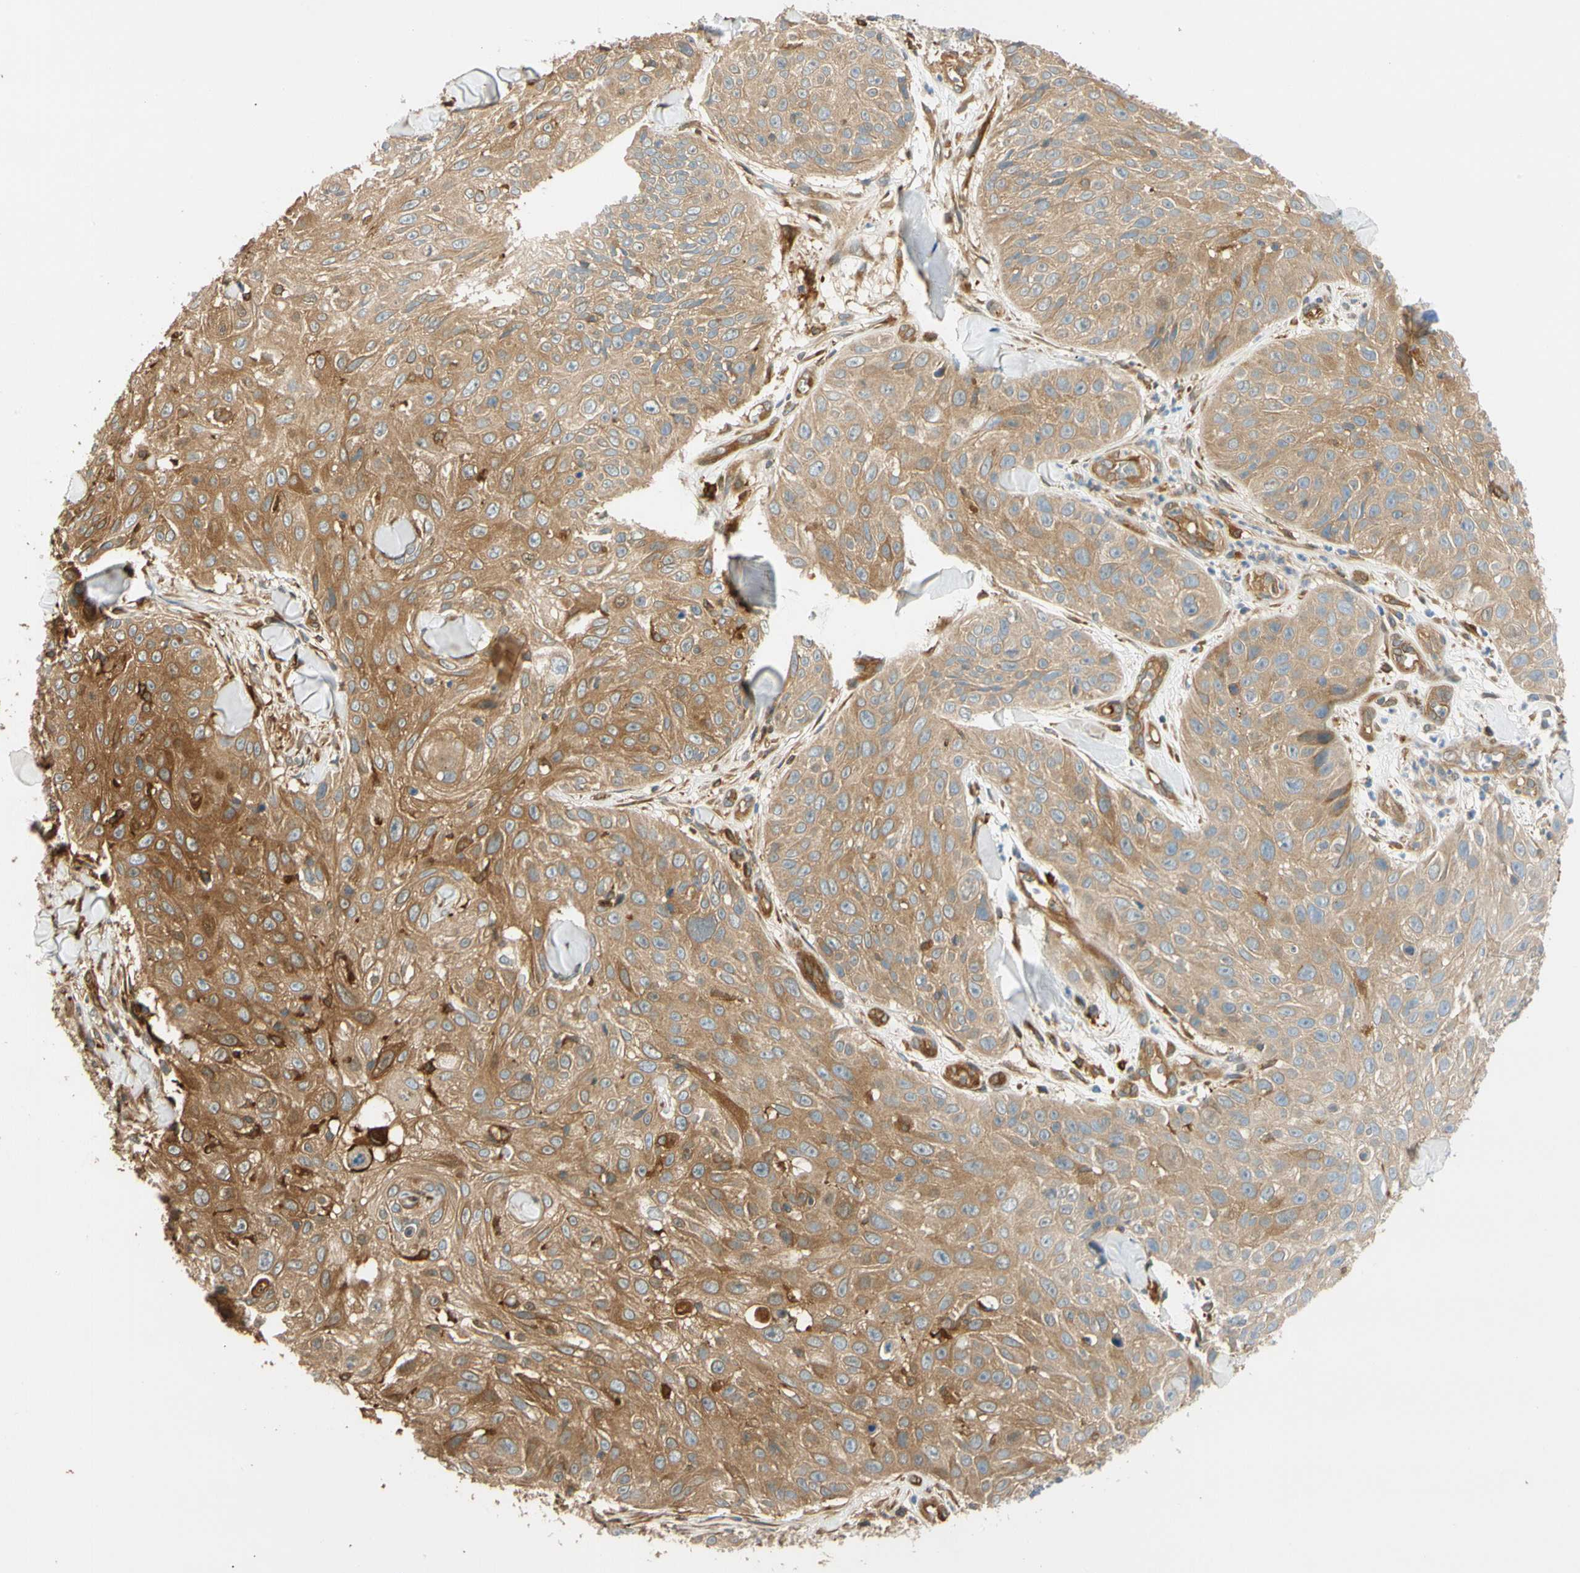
{"staining": {"intensity": "moderate", "quantity": ">75%", "location": "cytoplasmic/membranous"}, "tissue": "skin cancer", "cell_type": "Tumor cells", "image_type": "cancer", "snomed": [{"axis": "morphology", "description": "Squamous cell carcinoma, NOS"}, {"axis": "topography", "description": "Skin"}], "caption": "Skin cancer (squamous cell carcinoma) tissue shows moderate cytoplasmic/membranous positivity in about >75% of tumor cells, visualized by immunohistochemistry. The protein of interest is shown in brown color, while the nuclei are stained blue.", "gene": "PARP14", "patient": {"sex": "male", "age": 86}}